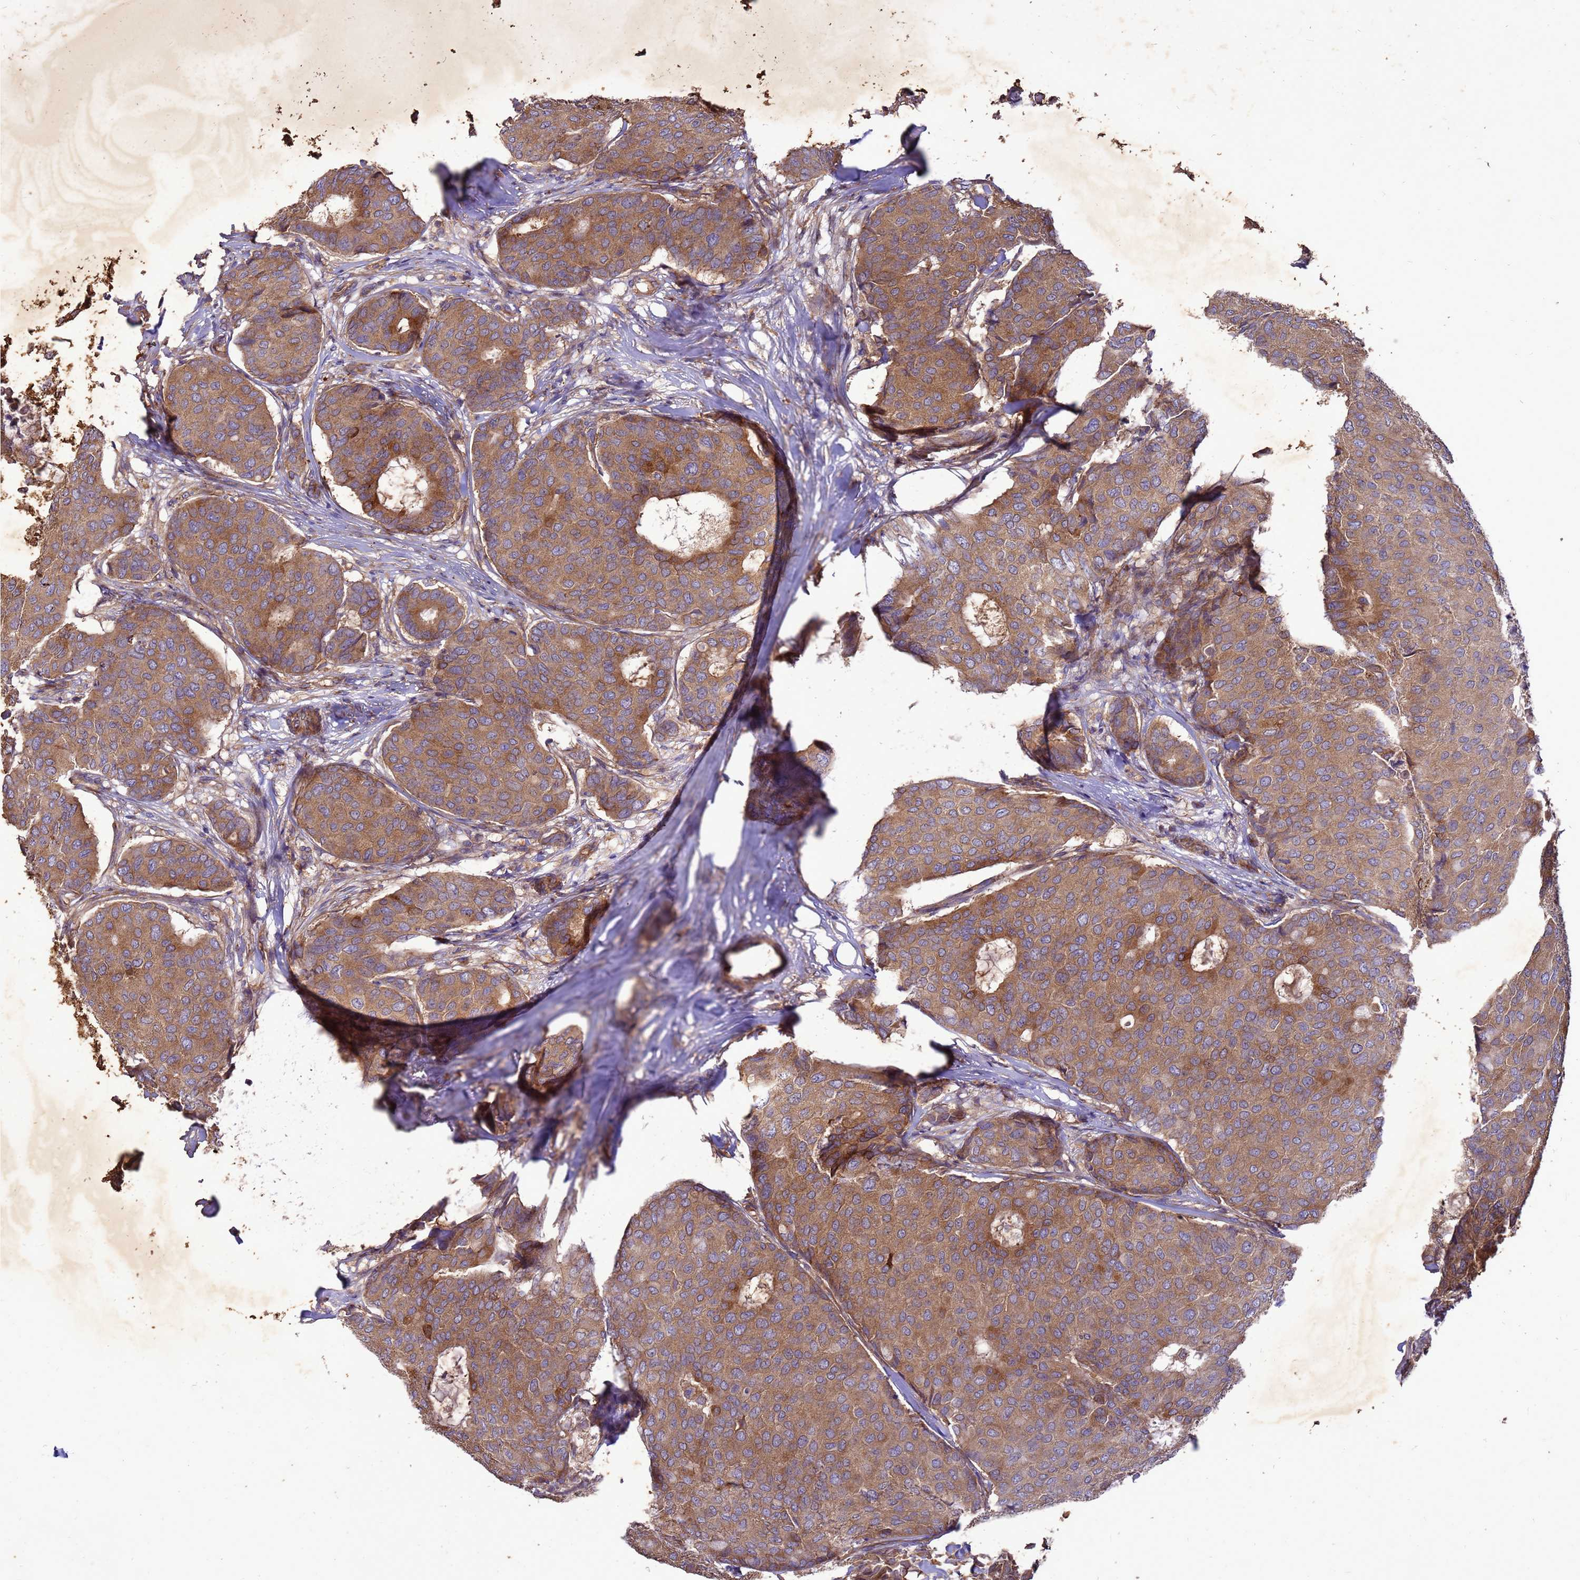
{"staining": {"intensity": "moderate", "quantity": ">75%", "location": "cytoplasmic/membranous"}, "tissue": "breast cancer", "cell_type": "Tumor cells", "image_type": "cancer", "snomed": [{"axis": "morphology", "description": "Duct carcinoma"}, {"axis": "topography", "description": "Breast"}], "caption": "This image shows IHC staining of human breast intraductal carcinoma, with medium moderate cytoplasmic/membranous staining in about >75% of tumor cells.", "gene": "RNF215", "patient": {"sex": "female", "age": 75}}